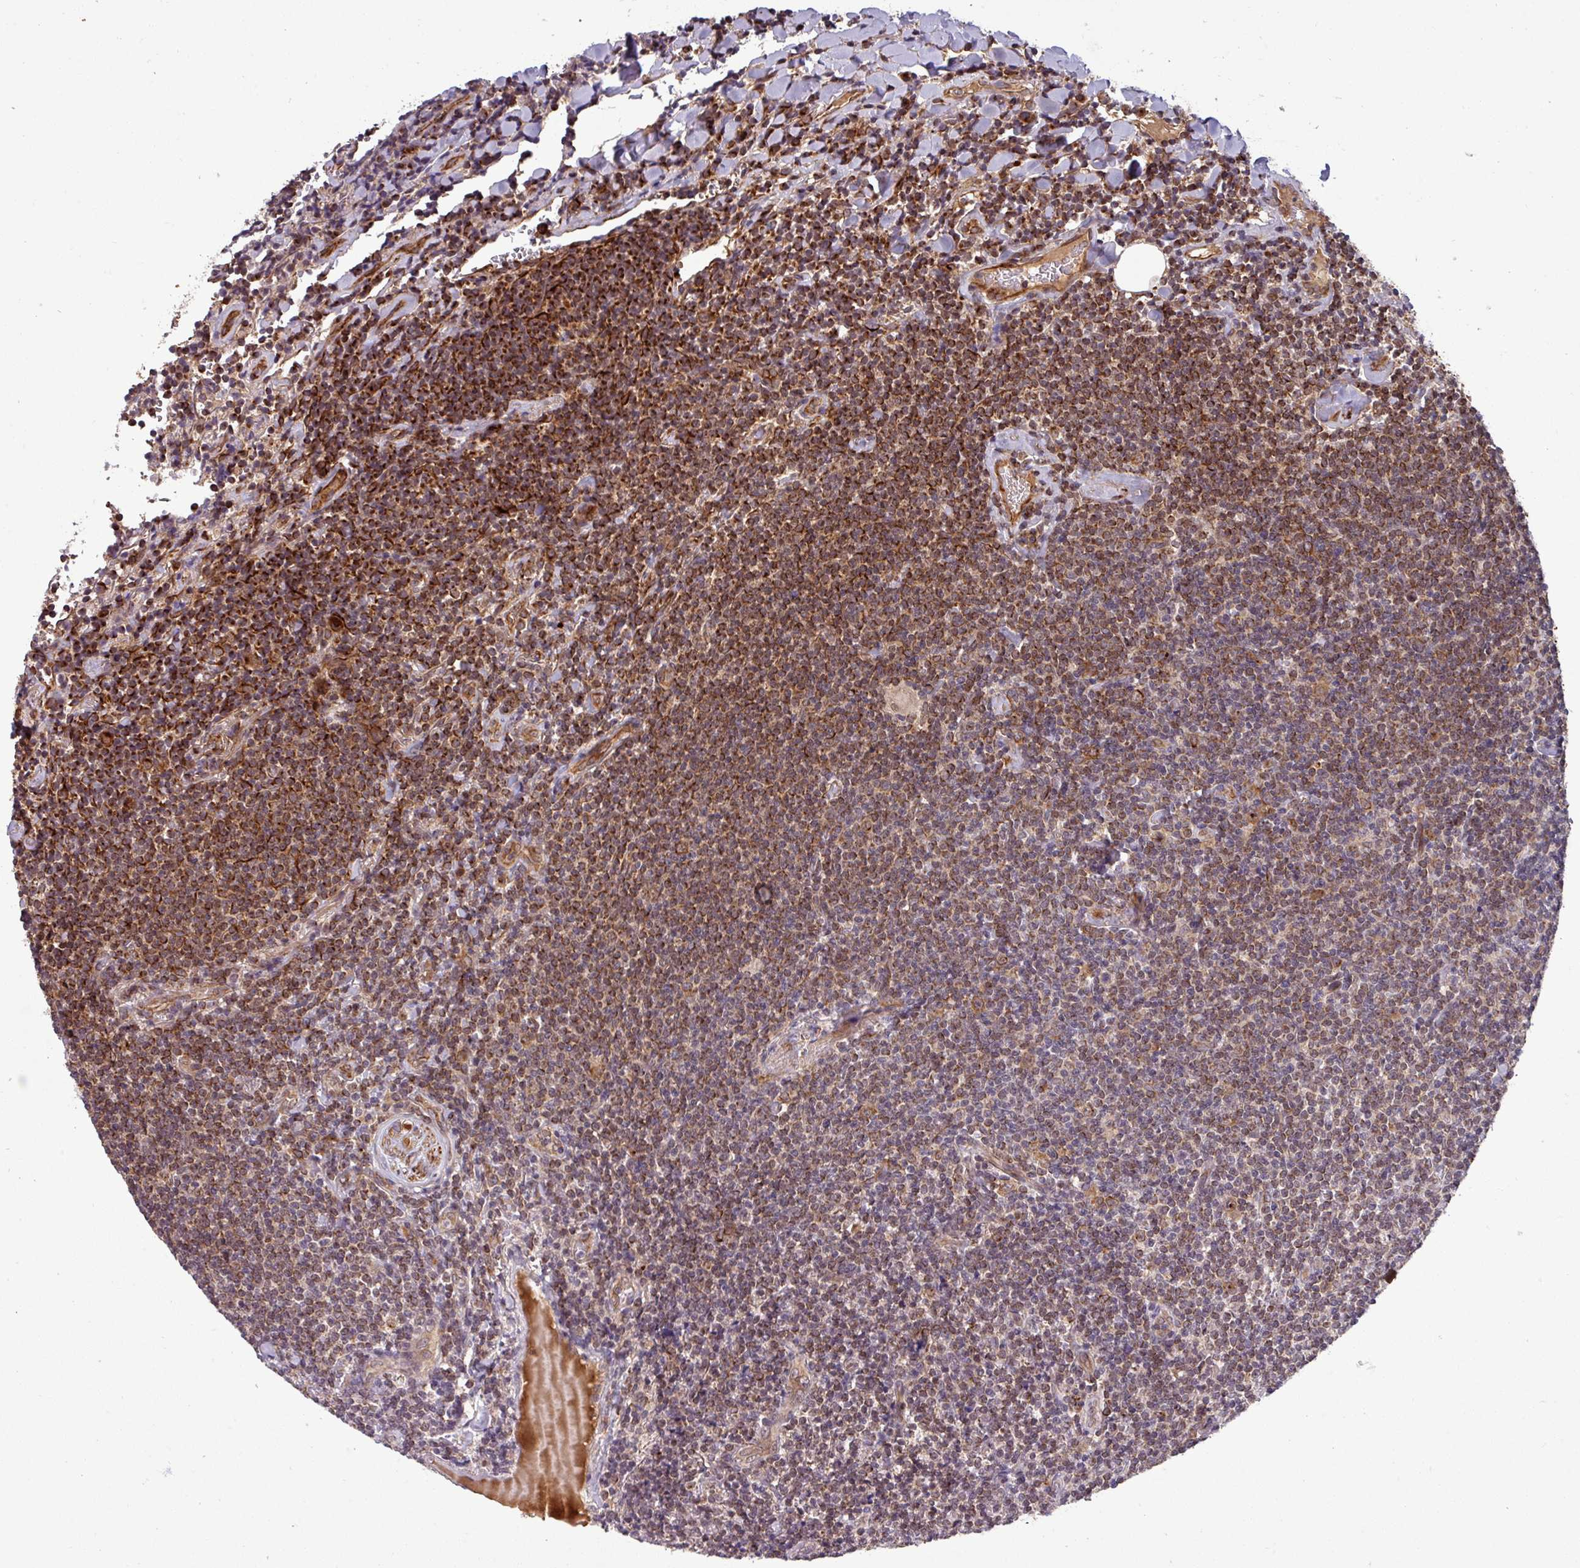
{"staining": {"intensity": "strong", "quantity": ">75%", "location": "cytoplasmic/membranous"}, "tissue": "lymphoma", "cell_type": "Tumor cells", "image_type": "cancer", "snomed": [{"axis": "morphology", "description": "Malignant lymphoma, non-Hodgkin's type, Low grade"}, {"axis": "topography", "description": "Lung"}], "caption": "IHC of human lymphoma shows high levels of strong cytoplasmic/membranous staining in about >75% of tumor cells.", "gene": "PUS1", "patient": {"sex": "female", "age": 71}}